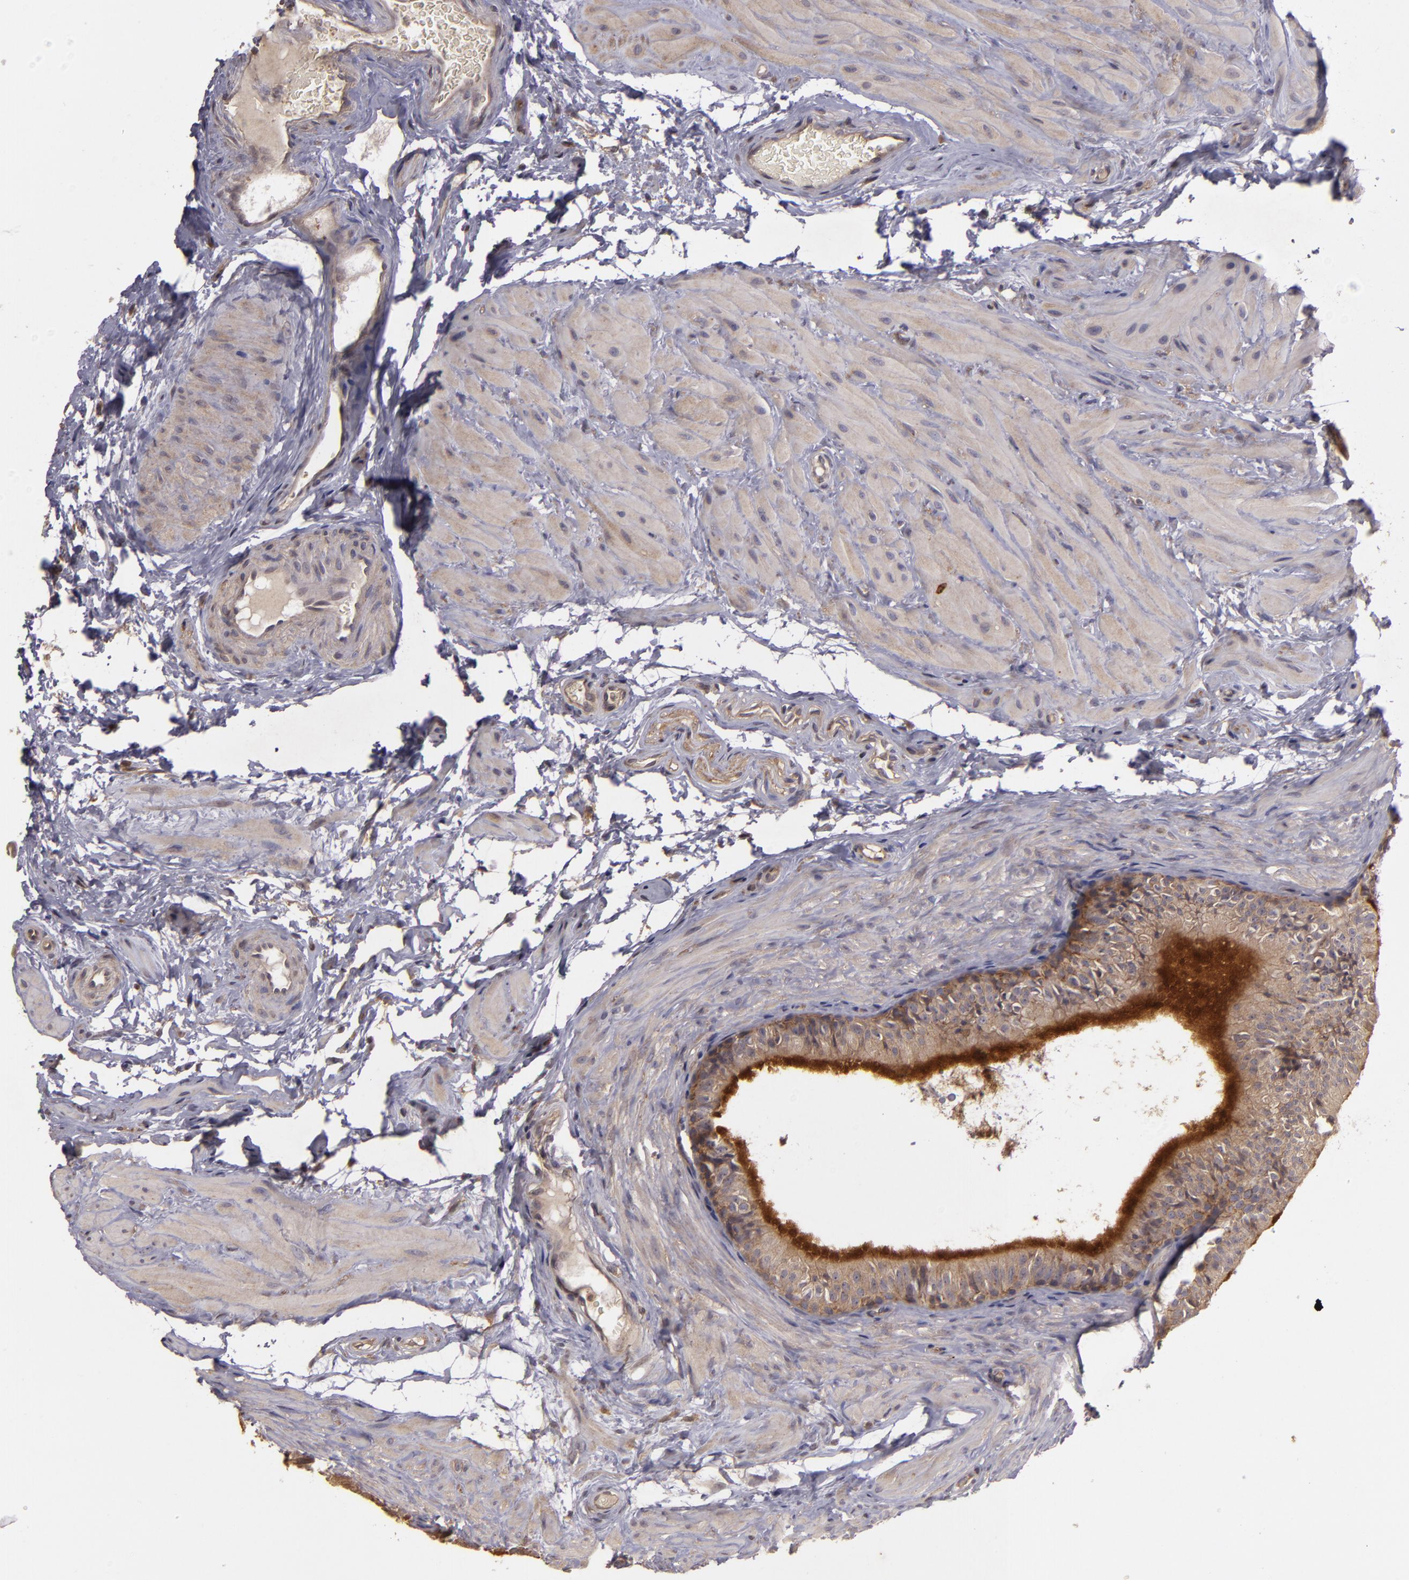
{"staining": {"intensity": "moderate", "quantity": ">75%", "location": "cytoplasmic/membranous"}, "tissue": "epididymis", "cell_type": "Glandular cells", "image_type": "normal", "snomed": [{"axis": "morphology", "description": "Normal tissue, NOS"}, {"axis": "topography", "description": "Testis"}, {"axis": "topography", "description": "Epididymis"}], "caption": "Protein staining by IHC exhibits moderate cytoplasmic/membranous expression in about >75% of glandular cells in unremarkable epididymis.", "gene": "HRAS", "patient": {"sex": "male", "age": 36}}